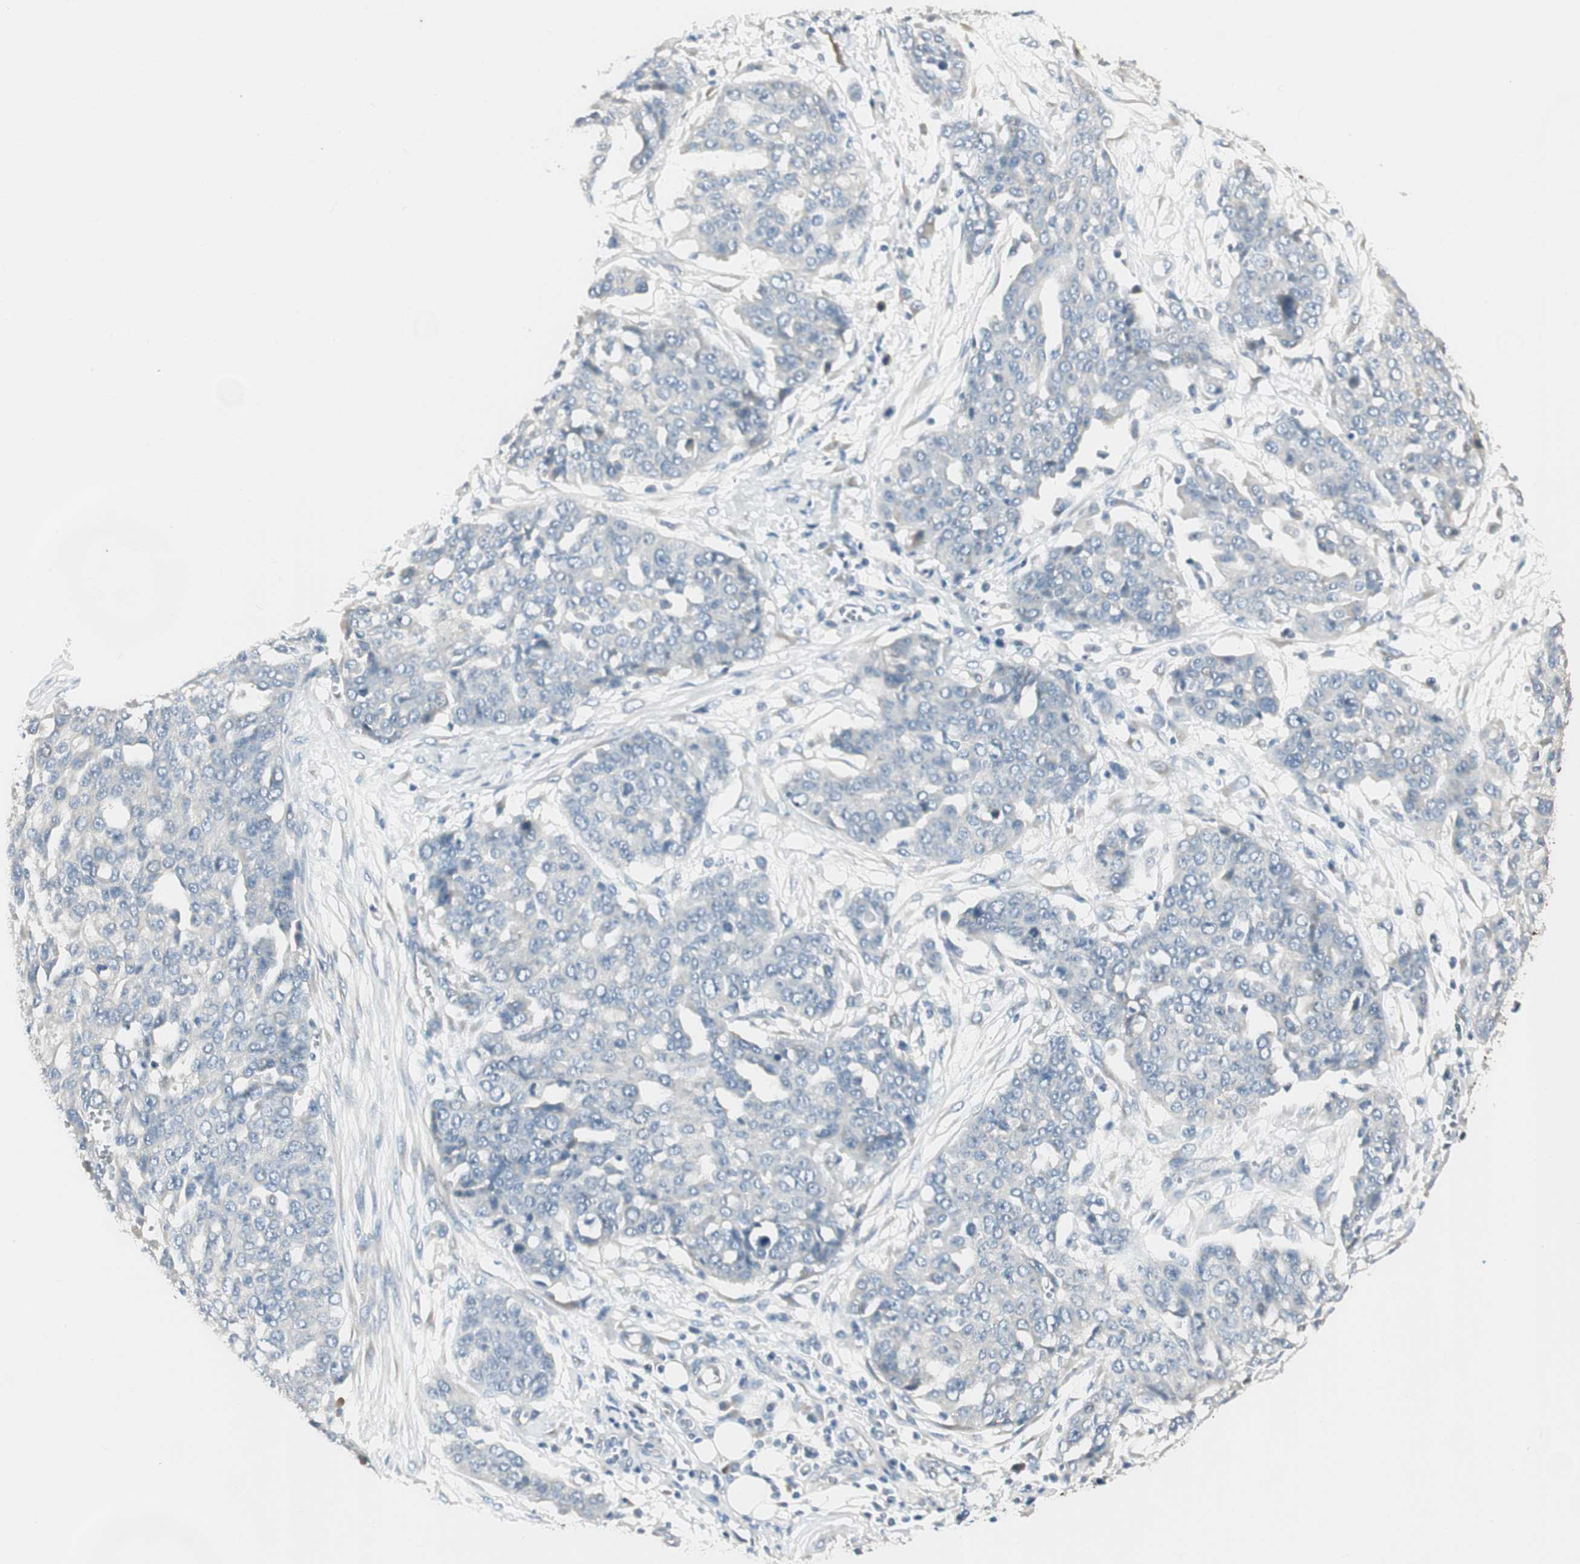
{"staining": {"intensity": "negative", "quantity": "none", "location": "none"}, "tissue": "ovarian cancer", "cell_type": "Tumor cells", "image_type": "cancer", "snomed": [{"axis": "morphology", "description": "Cystadenocarcinoma, serous, NOS"}, {"axis": "topography", "description": "Soft tissue"}, {"axis": "topography", "description": "Ovary"}], "caption": "Immunohistochemistry image of human ovarian cancer stained for a protein (brown), which reveals no positivity in tumor cells.", "gene": "SPINK4", "patient": {"sex": "female", "age": 57}}